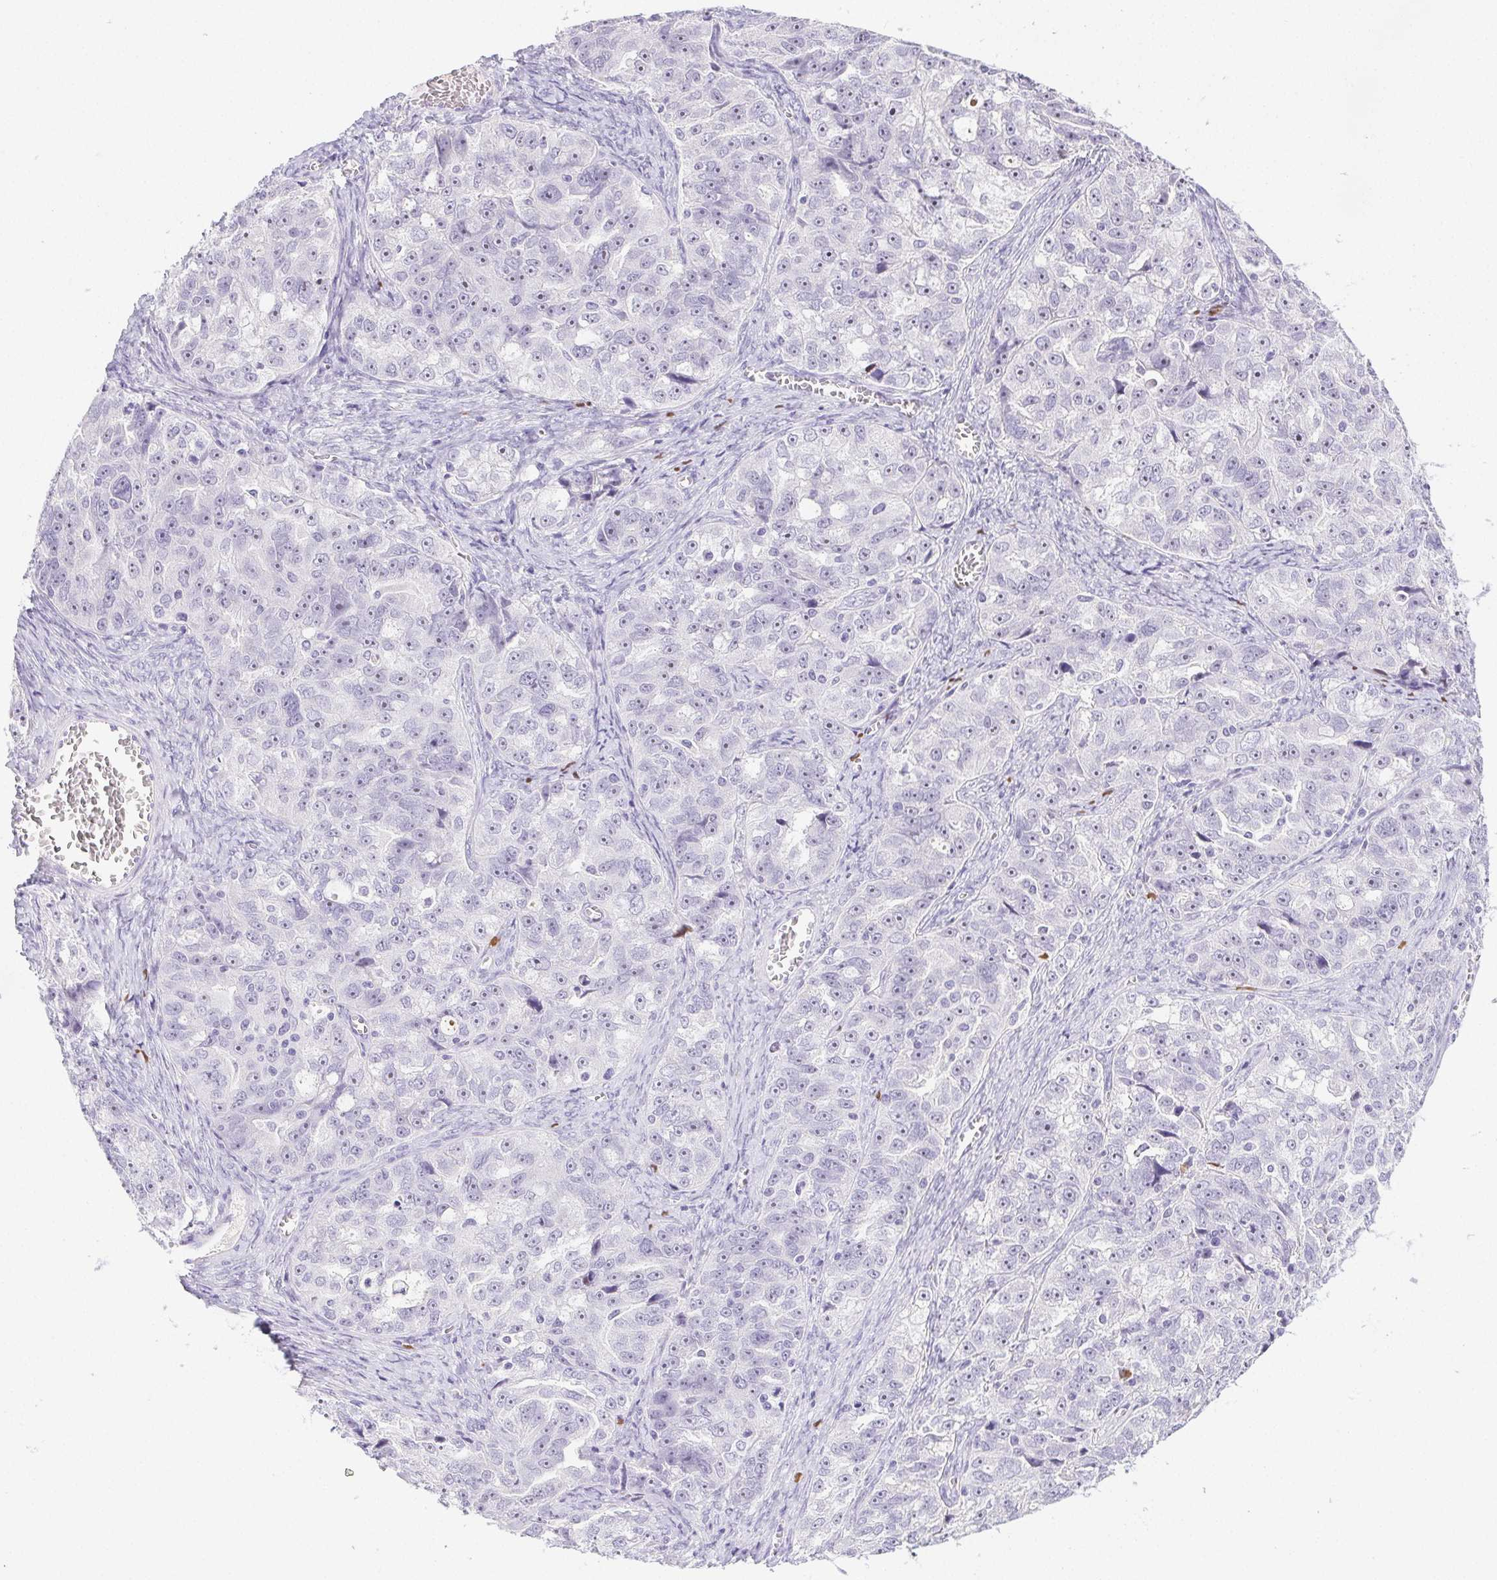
{"staining": {"intensity": "negative", "quantity": "none", "location": "none"}, "tissue": "ovarian cancer", "cell_type": "Tumor cells", "image_type": "cancer", "snomed": [{"axis": "morphology", "description": "Cystadenocarcinoma, serous, NOS"}, {"axis": "topography", "description": "Ovary"}], "caption": "This is a image of immunohistochemistry (IHC) staining of ovarian serous cystadenocarcinoma, which shows no staining in tumor cells. The staining was performed using DAB (3,3'-diaminobenzidine) to visualize the protein expression in brown, while the nuclei were stained in blue with hematoxylin (Magnification: 20x).", "gene": "ST8SIA3", "patient": {"sex": "female", "age": 51}}